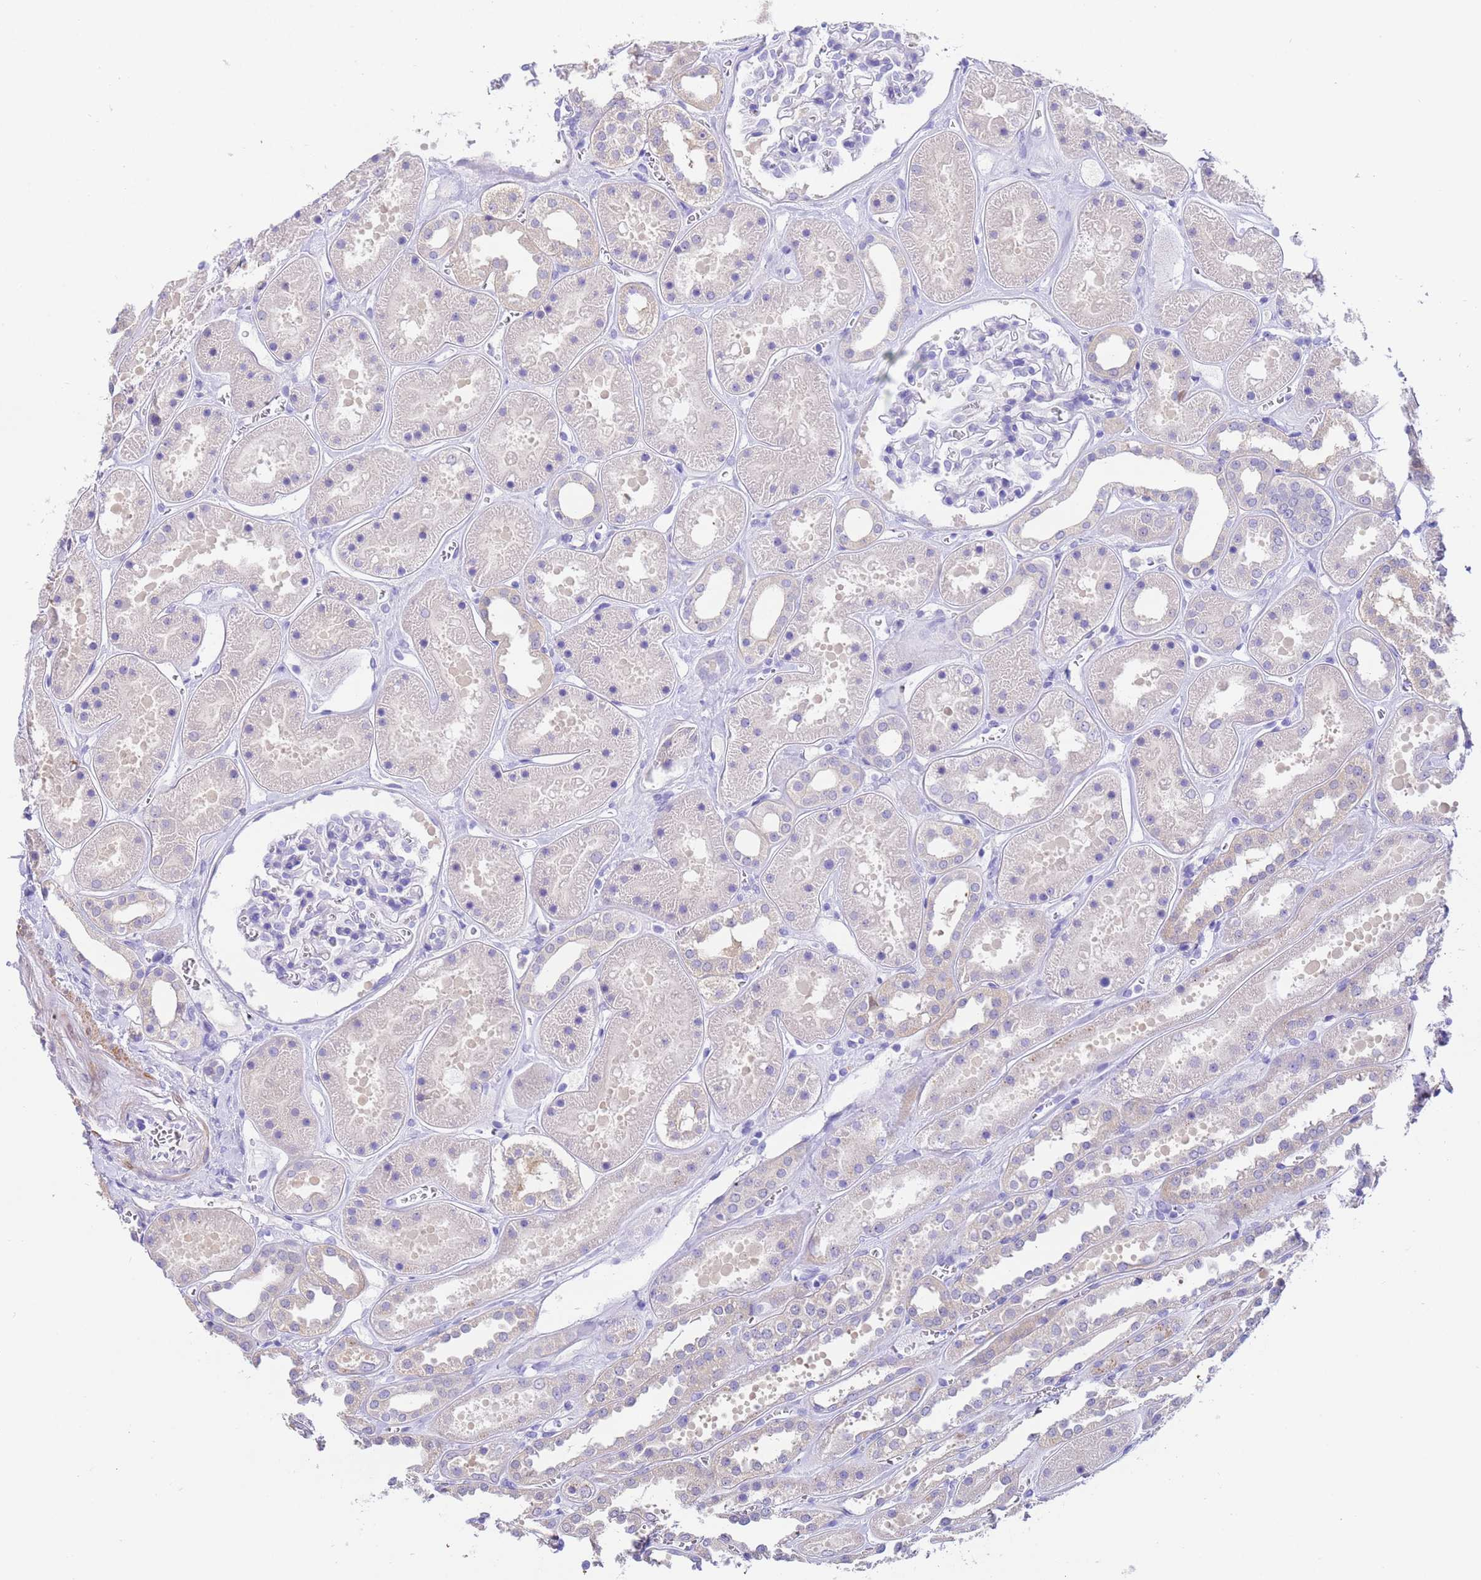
{"staining": {"intensity": "negative", "quantity": "none", "location": "none"}, "tissue": "kidney", "cell_type": "Cells in glomeruli", "image_type": "normal", "snomed": [{"axis": "morphology", "description": "Normal tissue, NOS"}, {"axis": "topography", "description": "Kidney"}], "caption": "The histopathology image displays no staining of cells in glomeruli in benign kidney.", "gene": "USP38", "patient": {"sex": "female", "age": 41}}